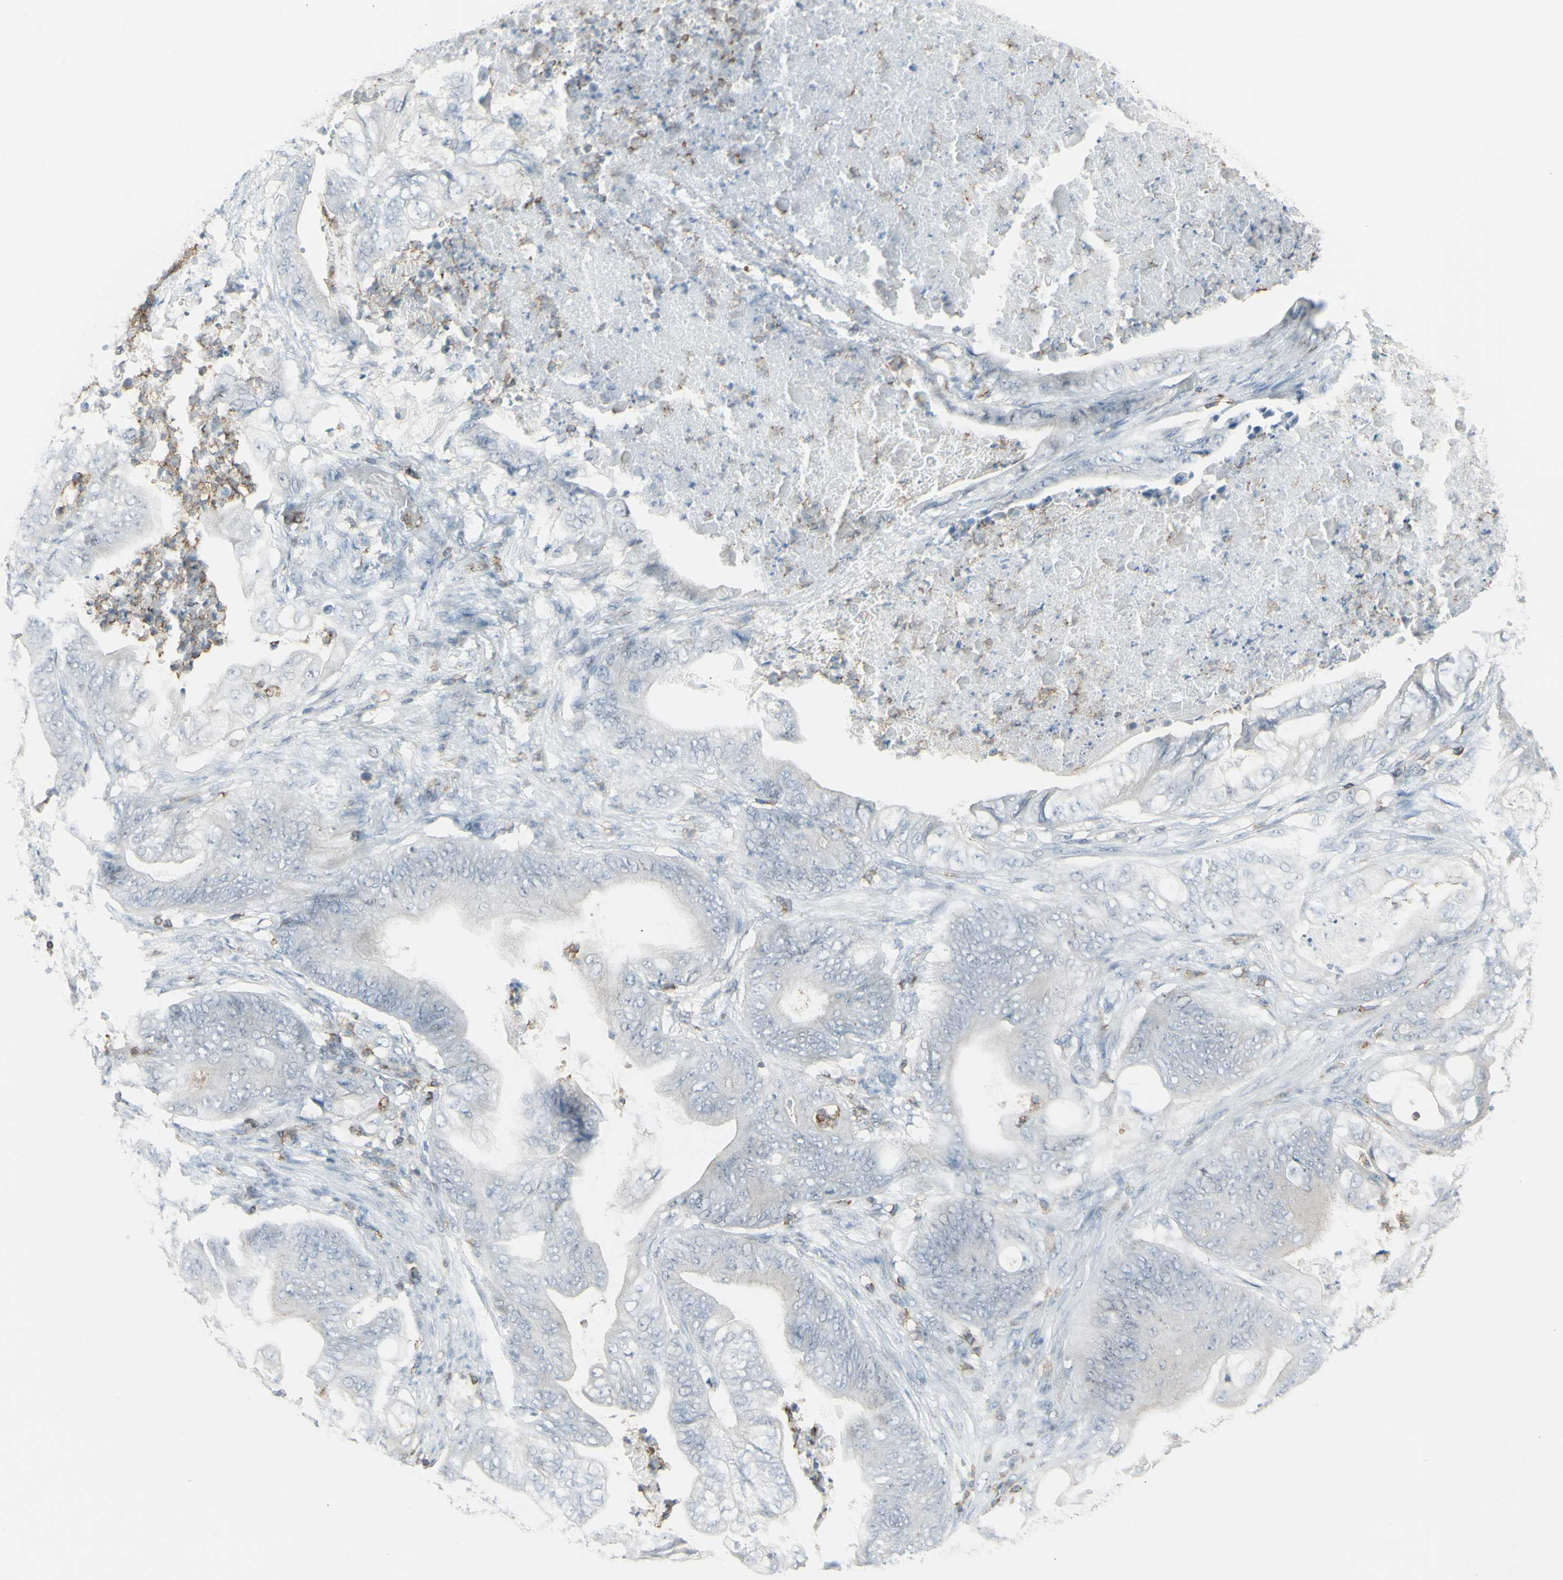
{"staining": {"intensity": "negative", "quantity": "none", "location": "none"}, "tissue": "stomach cancer", "cell_type": "Tumor cells", "image_type": "cancer", "snomed": [{"axis": "morphology", "description": "Adenocarcinoma, NOS"}, {"axis": "topography", "description": "Stomach"}], "caption": "High power microscopy micrograph of an immunohistochemistry (IHC) image of adenocarcinoma (stomach), revealing no significant expression in tumor cells.", "gene": "NRG1", "patient": {"sex": "female", "age": 73}}